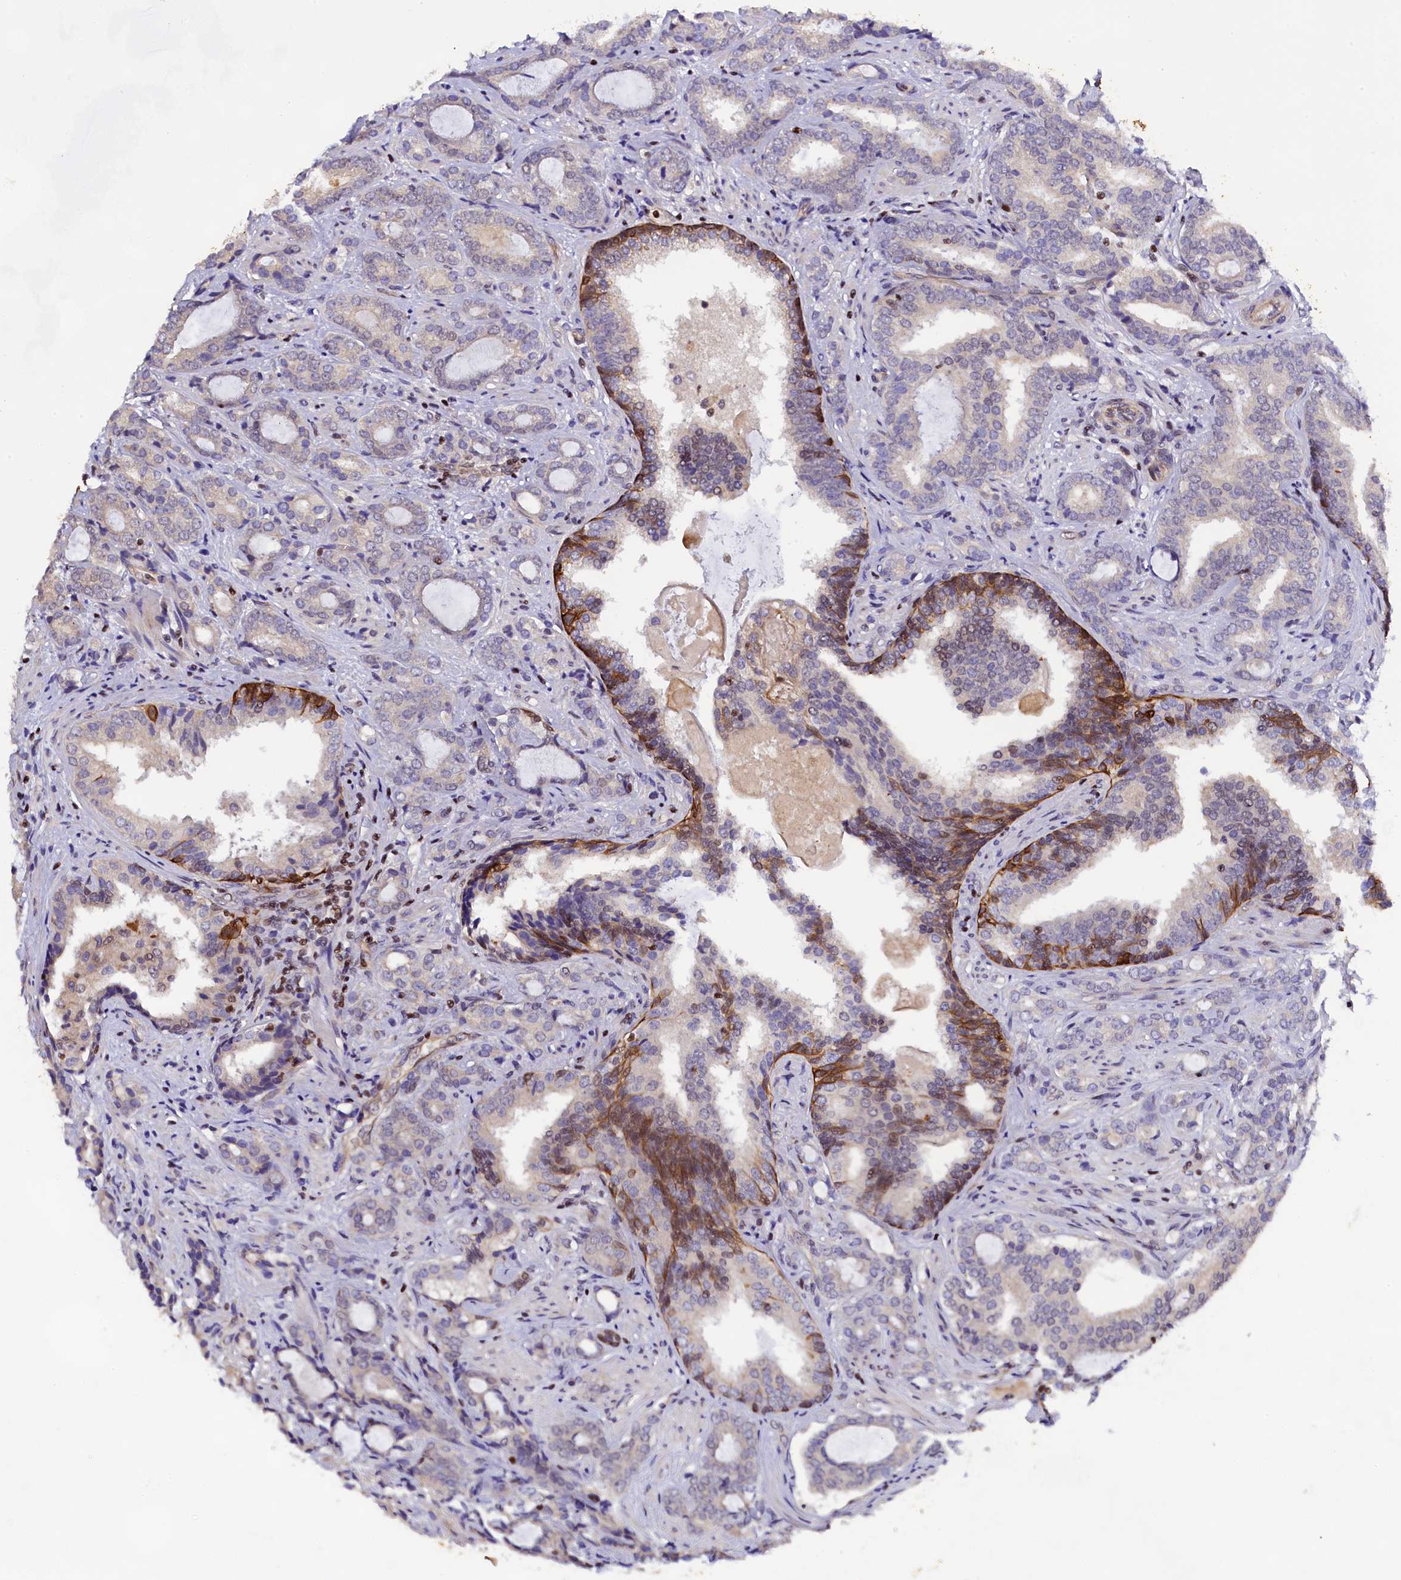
{"staining": {"intensity": "negative", "quantity": "none", "location": "none"}, "tissue": "prostate cancer", "cell_type": "Tumor cells", "image_type": "cancer", "snomed": [{"axis": "morphology", "description": "Adenocarcinoma, High grade"}, {"axis": "topography", "description": "Prostate"}], "caption": "High magnification brightfield microscopy of prostate cancer (high-grade adenocarcinoma) stained with DAB (brown) and counterstained with hematoxylin (blue): tumor cells show no significant expression. (DAB immunohistochemistry visualized using brightfield microscopy, high magnification).", "gene": "SP4", "patient": {"sex": "male", "age": 63}}